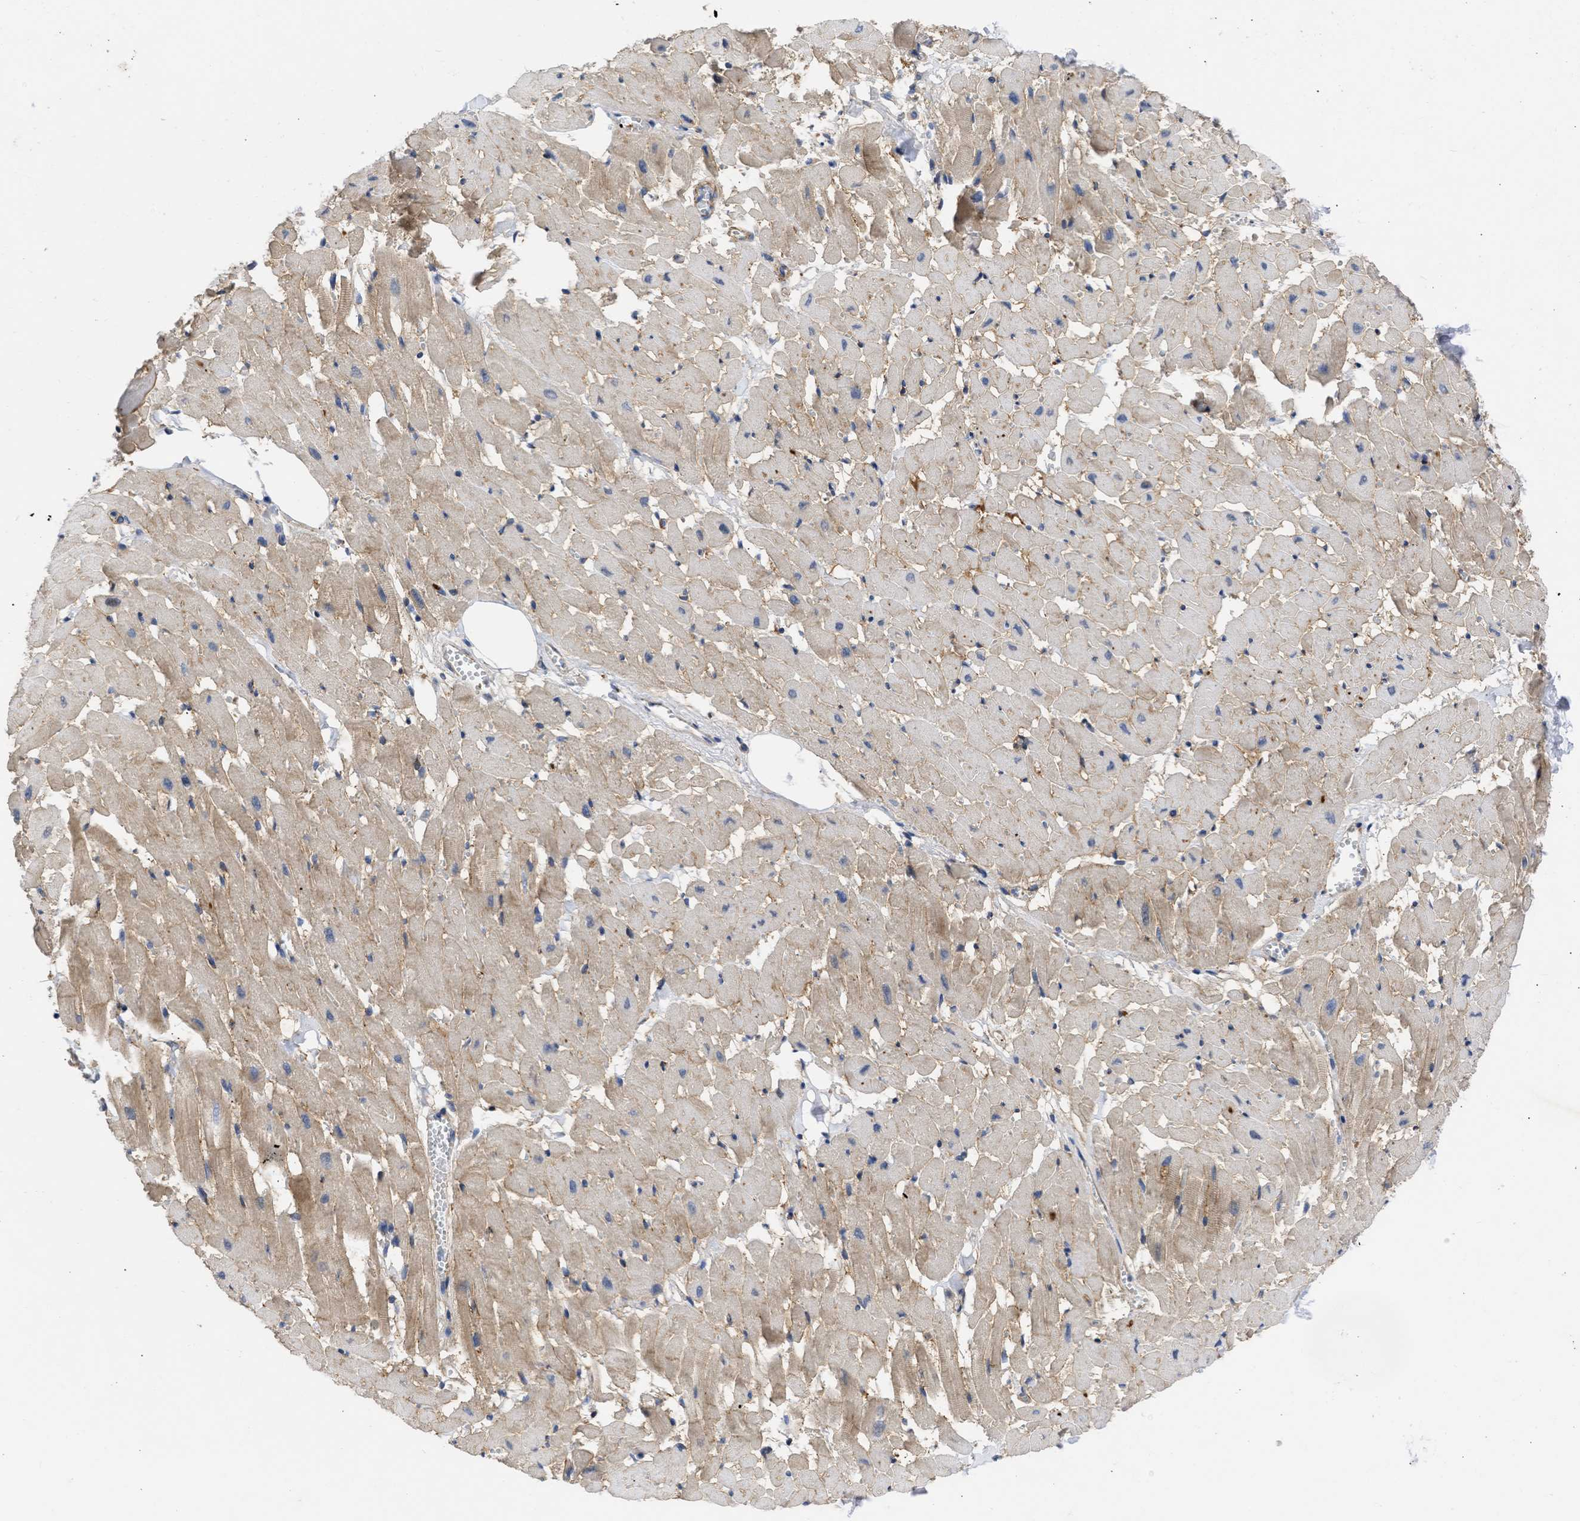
{"staining": {"intensity": "weak", "quantity": ">75%", "location": "cytoplasmic/membranous"}, "tissue": "heart muscle", "cell_type": "Cardiomyocytes", "image_type": "normal", "snomed": [{"axis": "morphology", "description": "Normal tissue, NOS"}, {"axis": "topography", "description": "Heart"}], "caption": "Immunohistochemistry (IHC) (DAB) staining of benign heart muscle displays weak cytoplasmic/membranous protein expression in about >75% of cardiomyocytes.", "gene": "ARHGEF4", "patient": {"sex": "female", "age": 19}}